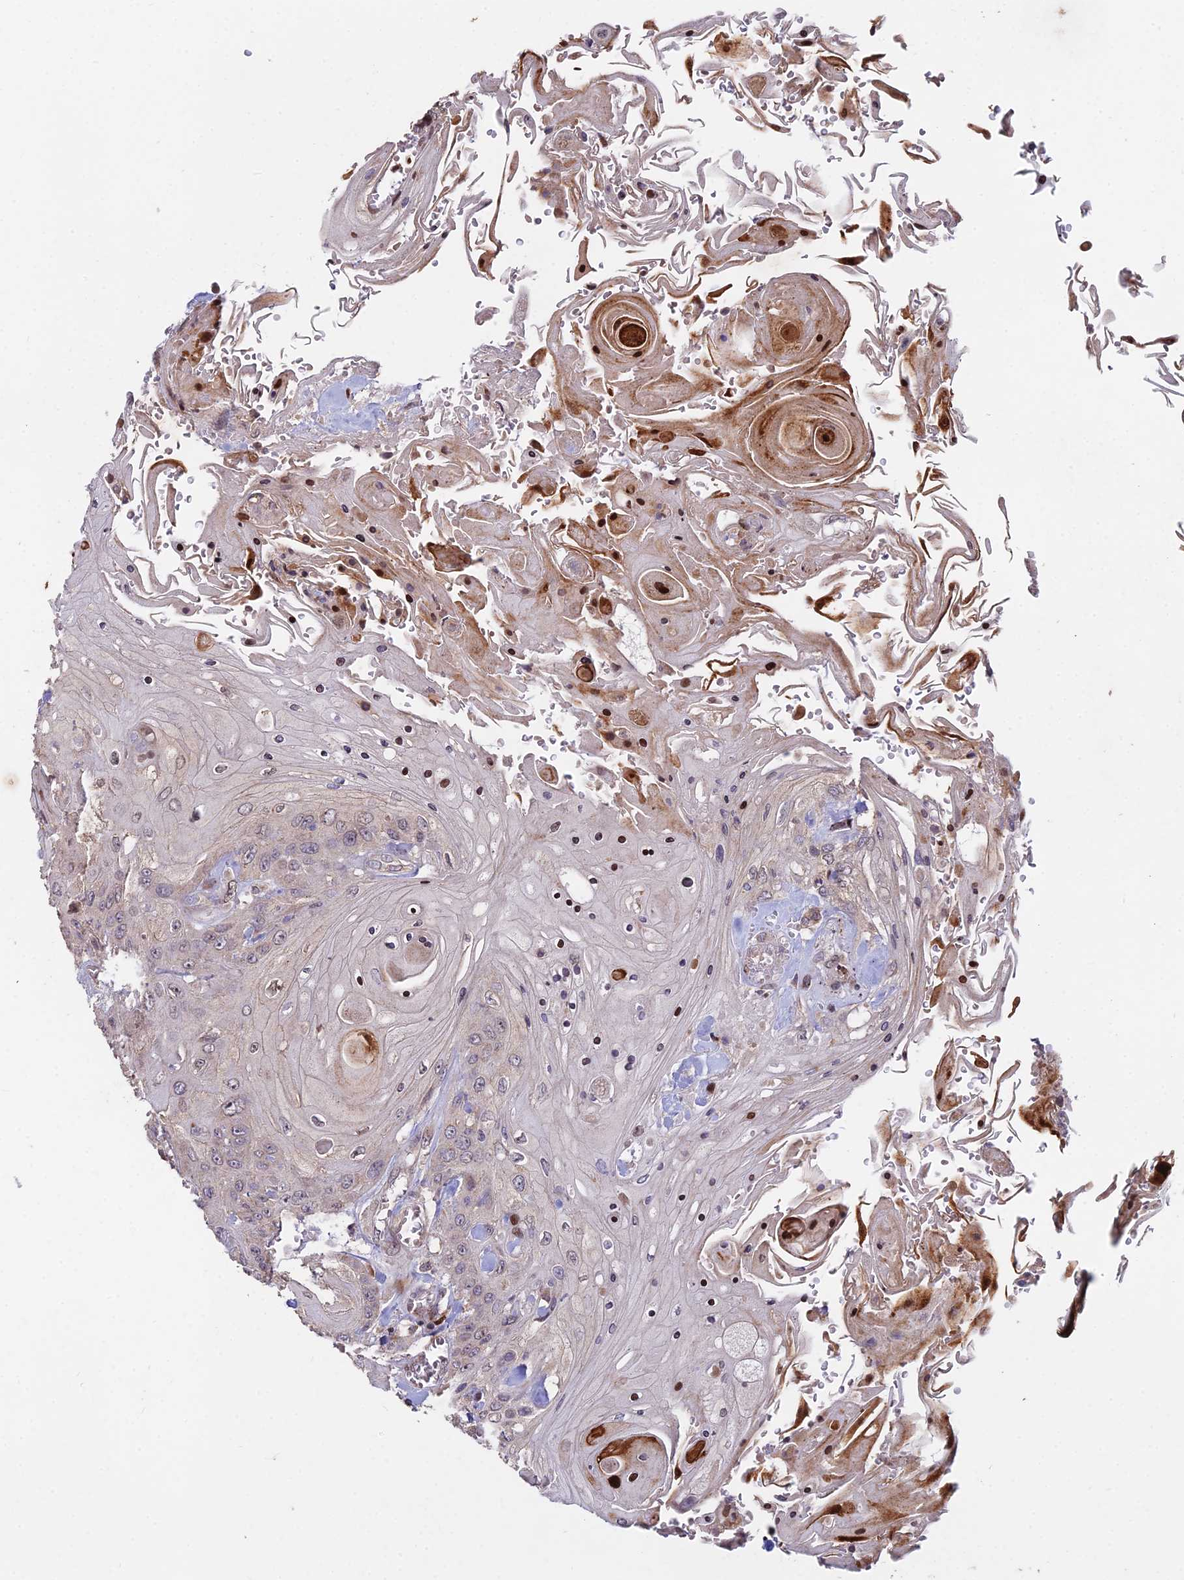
{"staining": {"intensity": "weak", "quantity": "<25%", "location": "cytoplasmic/membranous,nuclear"}, "tissue": "head and neck cancer", "cell_type": "Tumor cells", "image_type": "cancer", "snomed": [{"axis": "morphology", "description": "Squamous cell carcinoma, NOS"}, {"axis": "topography", "description": "Head-Neck"}], "caption": "Head and neck squamous cell carcinoma stained for a protein using immunohistochemistry (IHC) shows no staining tumor cells.", "gene": "RBMS2", "patient": {"sex": "female", "age": 43}}